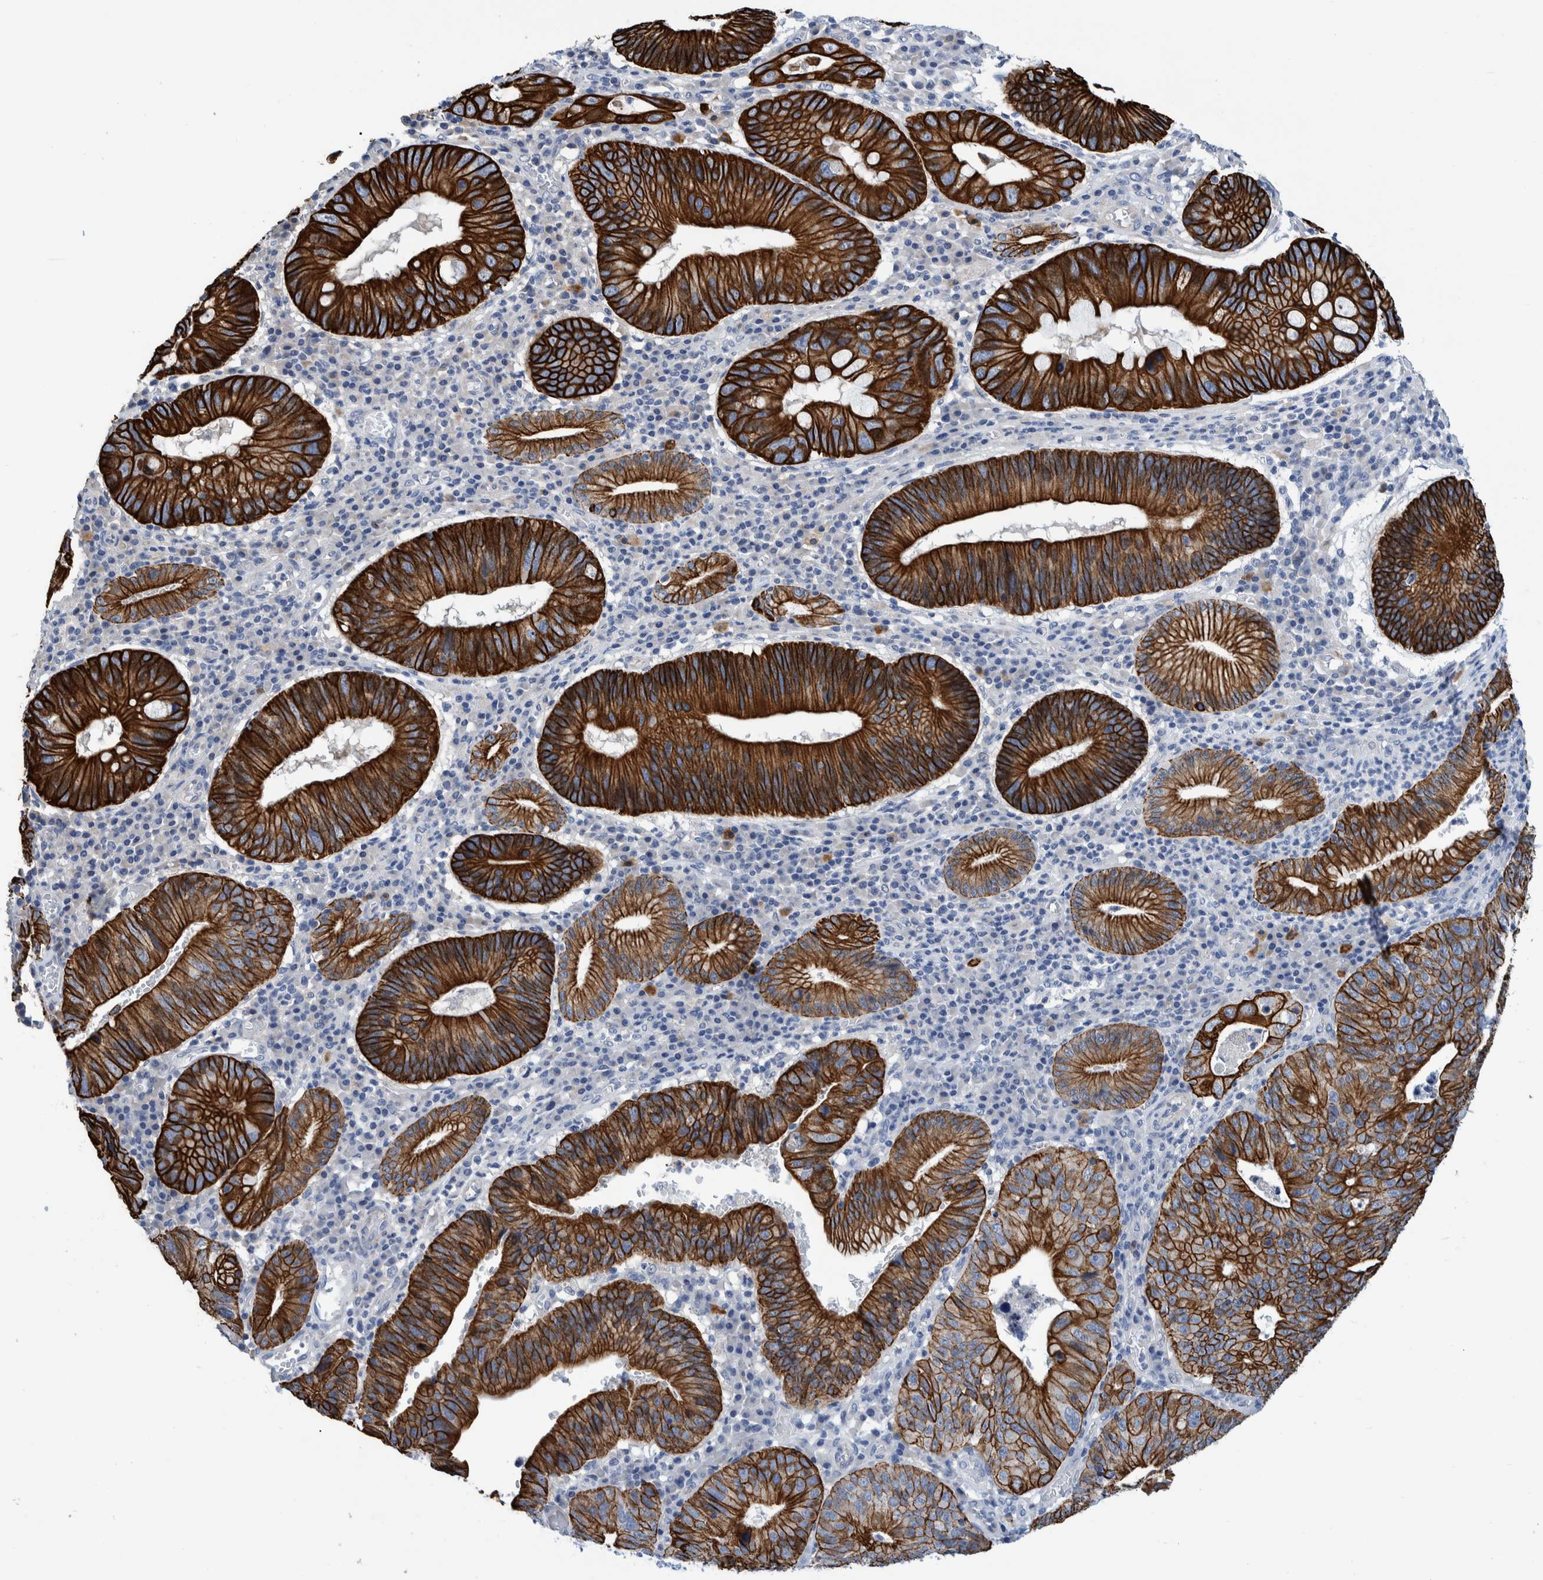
{"staining": {"intensity": "strong", "quantity": ">75%", "location": "cytoplasmic/membranous"}, "tissue": "stomach cancer", "cell_type": "Tumor cells", "image_type": "cancer", "snomed": [{"axis": "morphology", "description": "Adenocarcinoma, NOS"}, {"axis": "topography", "description": "Stomach"}], "caption": "This is an image of immunohistochemistry staining of adenocarcinoma (stomach), which shows strong expression in the cytoplasmic/membranous of tumor cells.", "gene": "MKS1", "patient": {"sex": "male", "age": 59}}